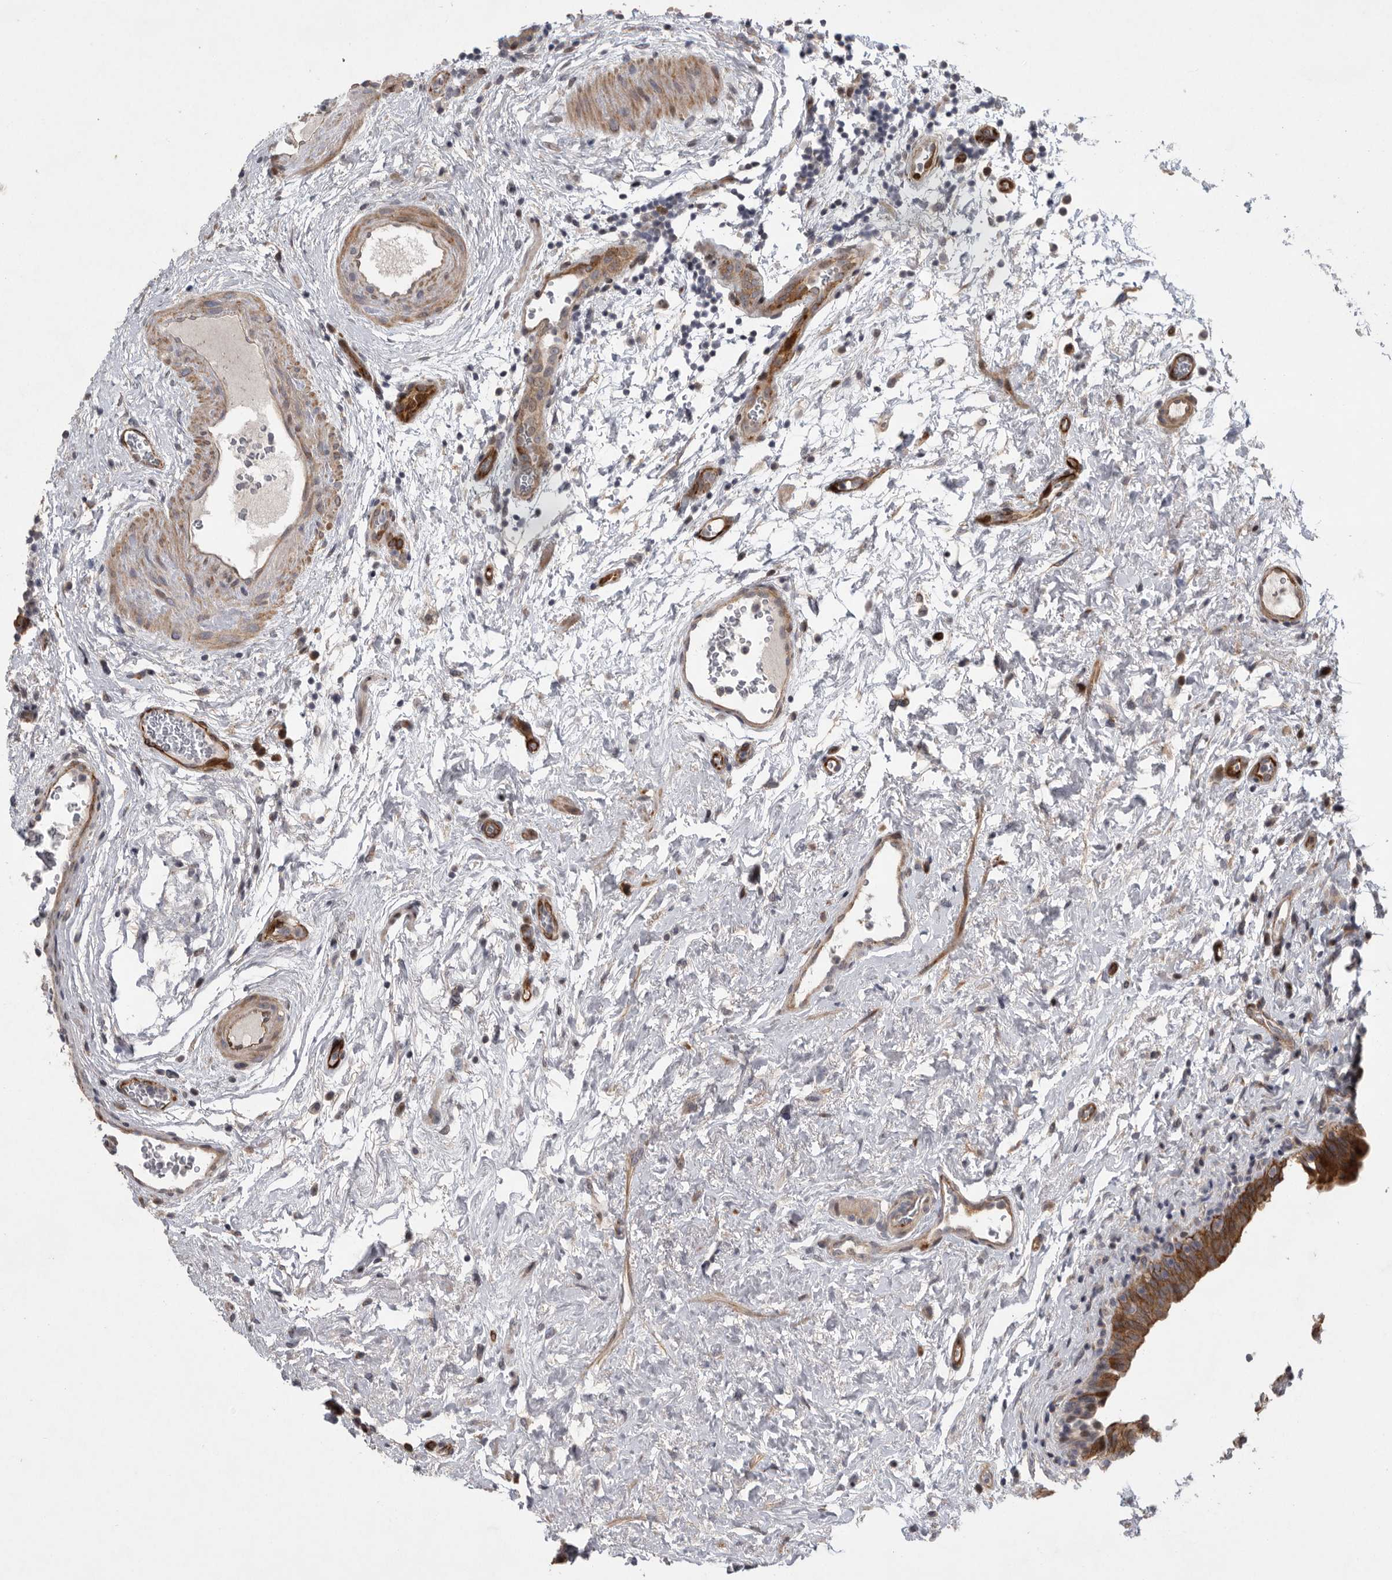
{"staining": {"intensity": "strong", "quantity": ">75%", "location": "cytoplasmic/membranous"}, "tissue": "urinary bladder", "cell_type": "Urothelial cells", "image_type": "normal", "snomed": [{"axis": "morphology", "description": "Normal tissue, NOS"}, {"axis": "topography", "description": "Urinary bladder"}], "caption": "Brown immunohistochemical staining in normal human urinary bladder shows strong cytoplasmic/membranous positivity in about >75% of urothelial cells. The protein of interest is stained brown, and the nuclei are stained in blue (DAB (3,3'-diaminobenzidine) IHC with brightfield microscopy, high magnification).", "gene": "MPDZ", "patient": {"sex": "male", "age": 83}}